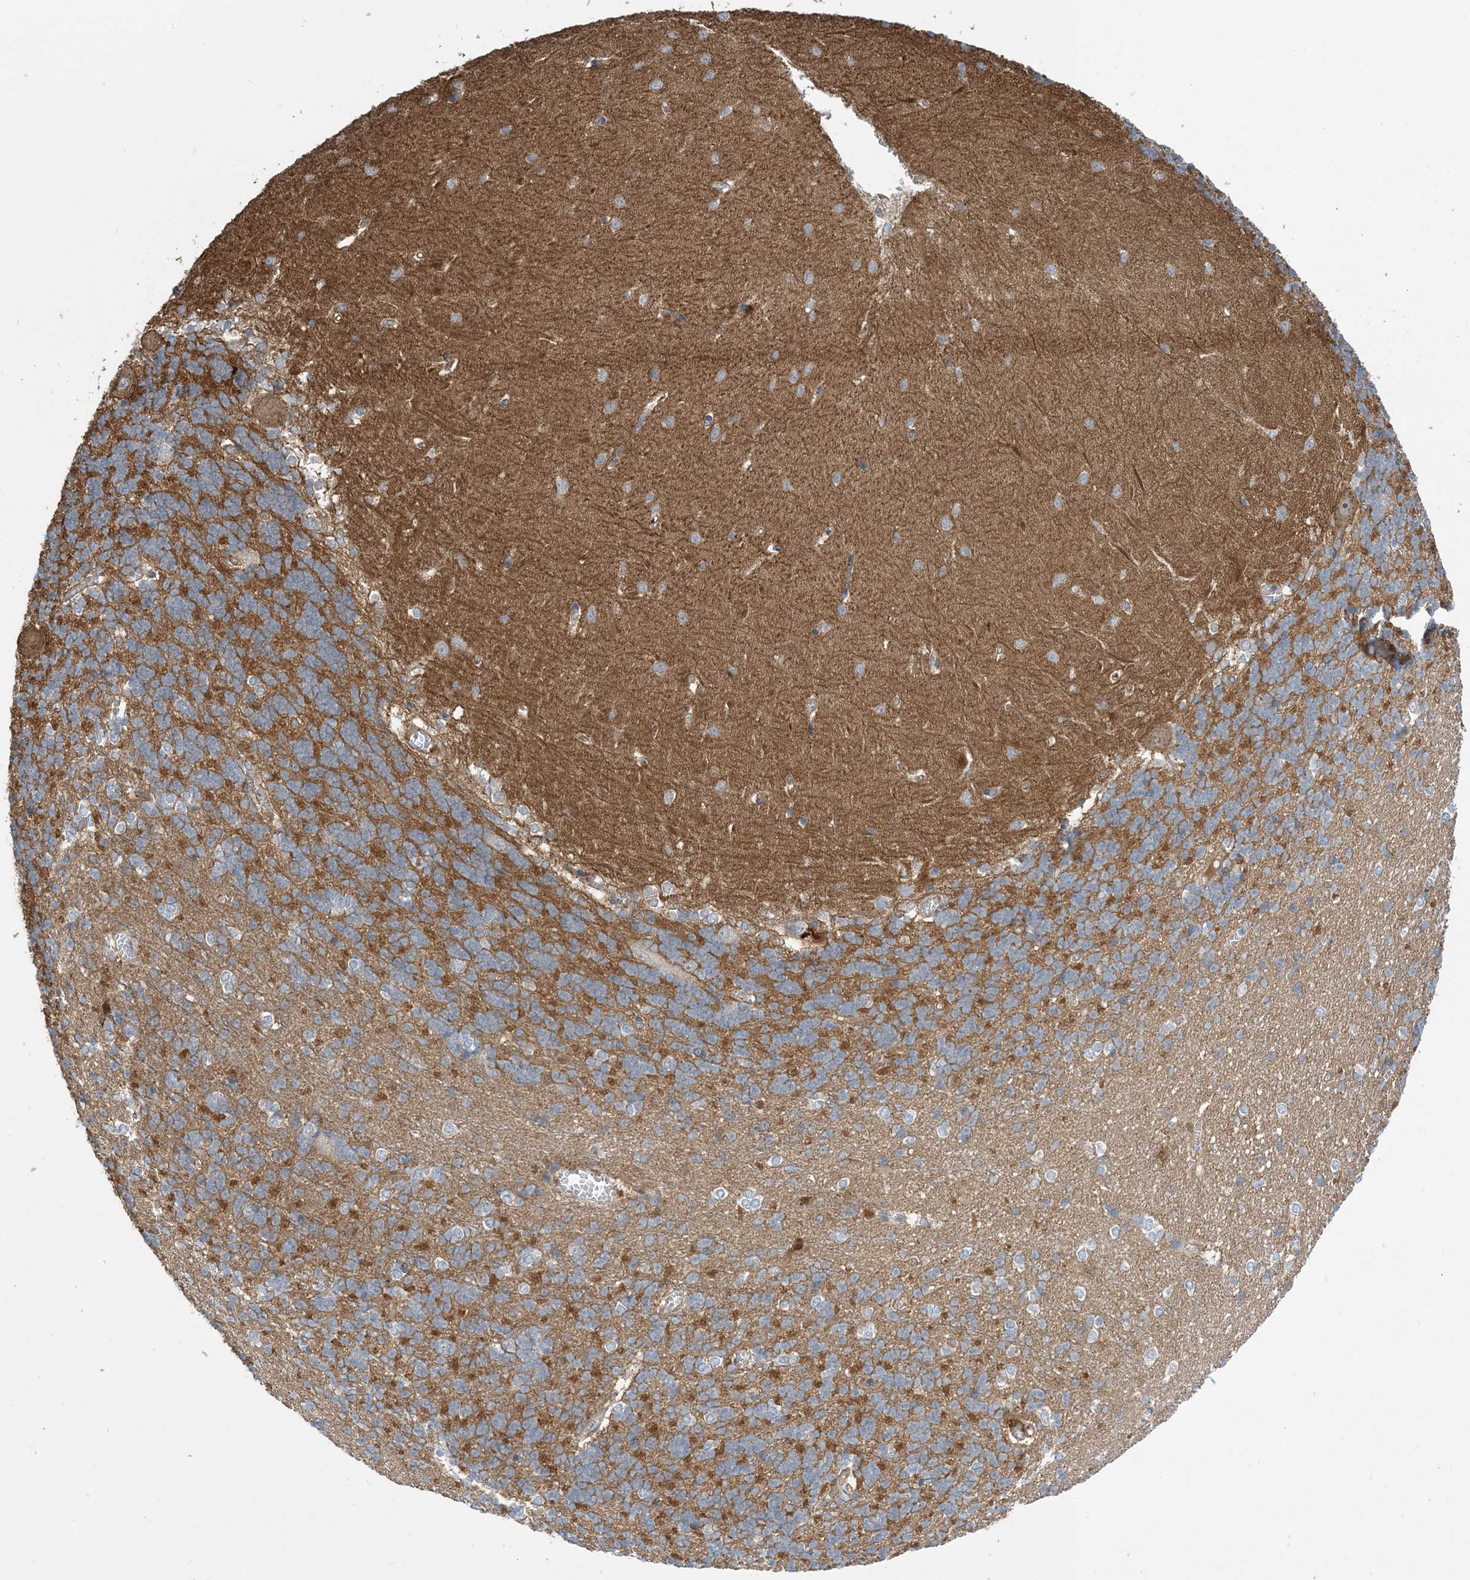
{"staining": {"intensity": "weak", "quantity": "<25%", "location": "cytoplasmic/membranous"}, "tissue": "cerebellum", "cell_type": "Cells in granular layer", "image_type": "normal", "snomed": [{"axis": "morphology", "description": "Normal tissue, NOS"}, {"axis": "topography", "description": "Cerebellum"}], "caption": "Protein analysis of benign cerebellum demonstrates no significant positivity in cells in granular layer.", "gene": "AOC1", "patient": {"sex": "male", "age": 37}}